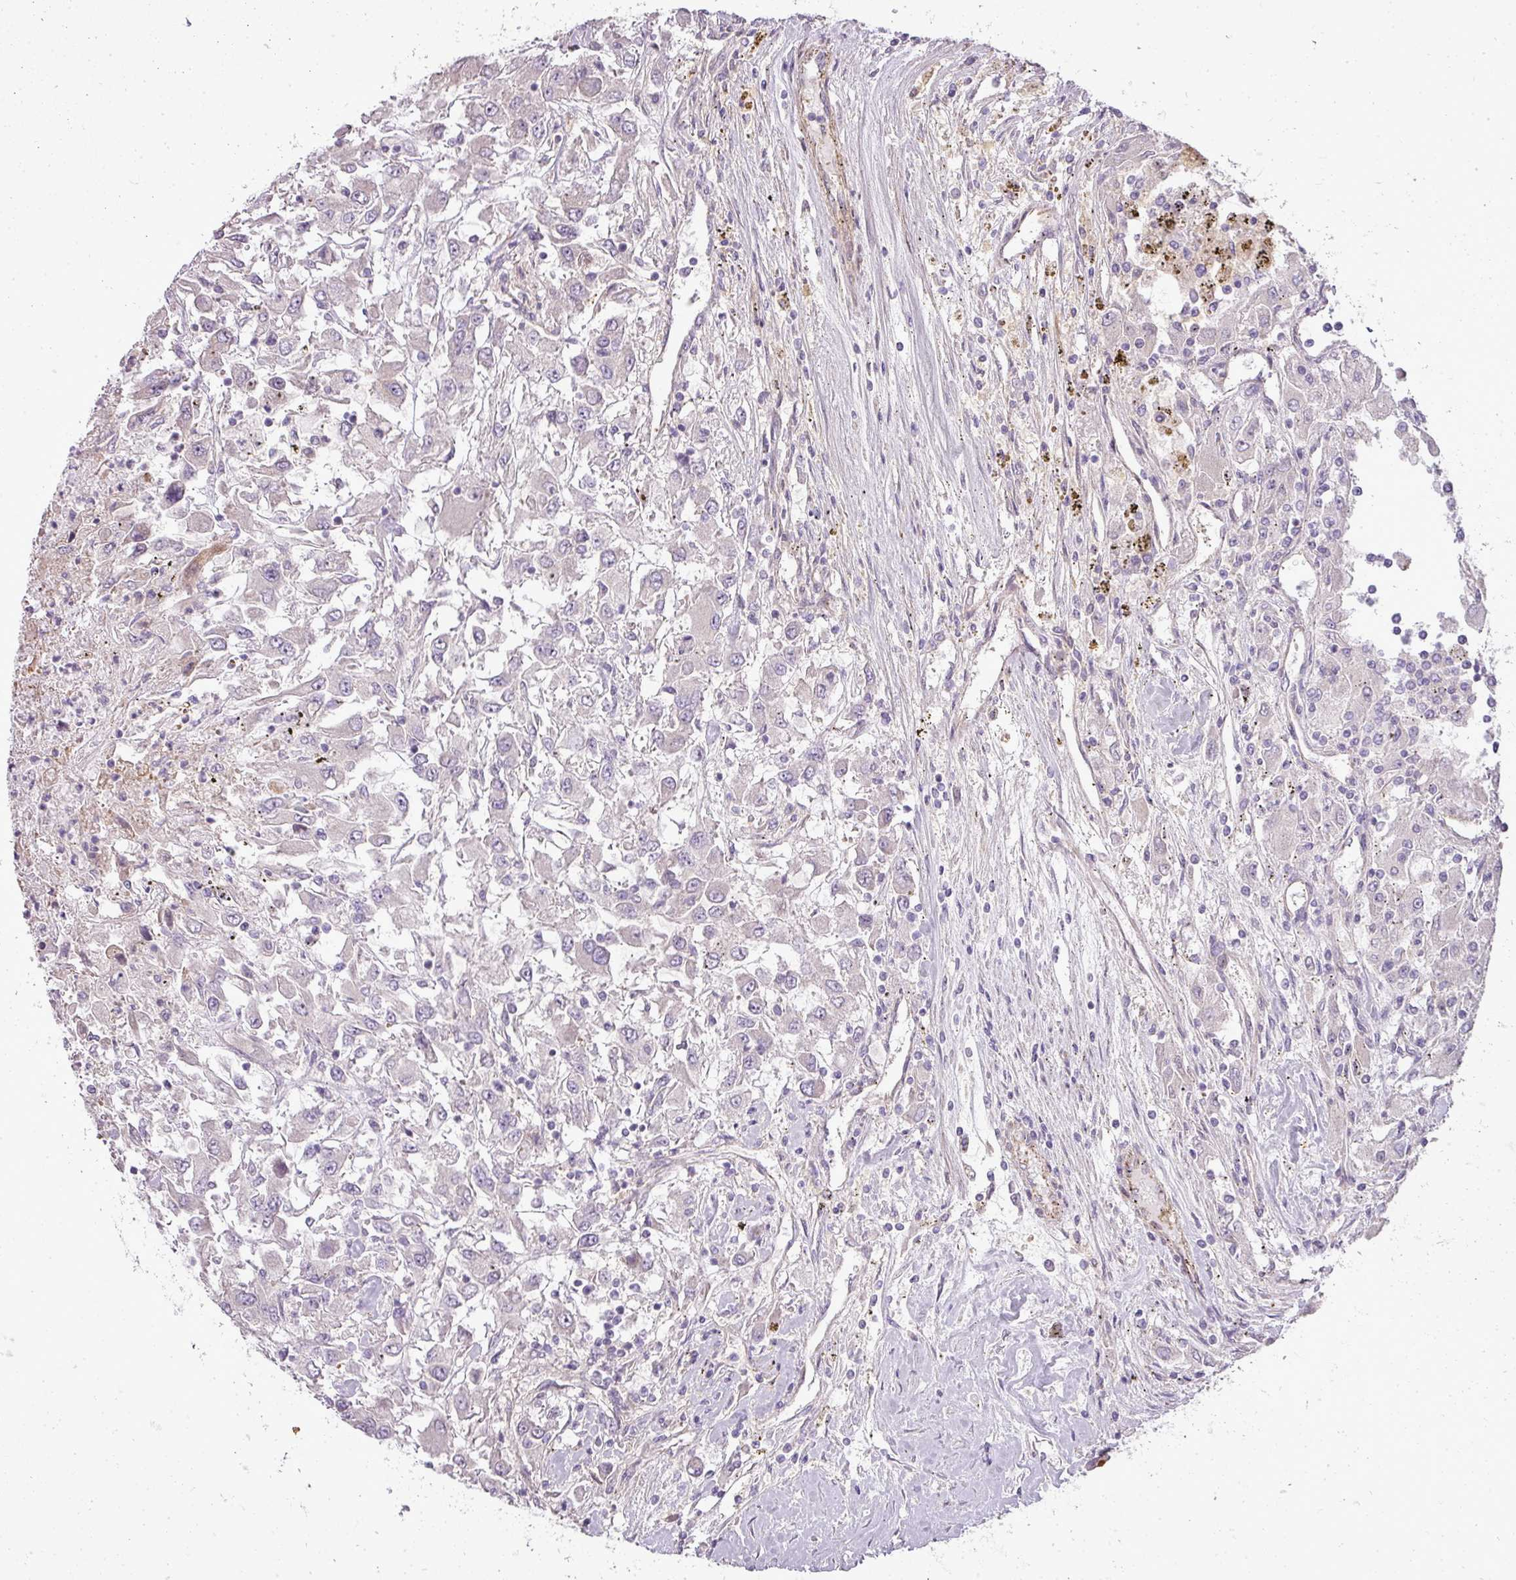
{"staining": {"intensity": "negative", "quantity": "none", "location": "none"}, "tissue": "renal cancer", "cell_type": "Tumor cells", "image_type": "cancer", "snomed": [{"axis": "morphology", "description": "Adenocarcinoma, NOS"}, {"axis": "topography", "description": "Kidney"}], "caption": "Tumor cells show no significant protein positivity in renal cancer (adenocarcinoma). The staining is performed using DAB (3,3'-diaminobenzidine) brown chromogen with nuclei counter-stained in using hematoxylin.", "gene": "PDRG1", "patient": {"sex": "female", "age": 67}}